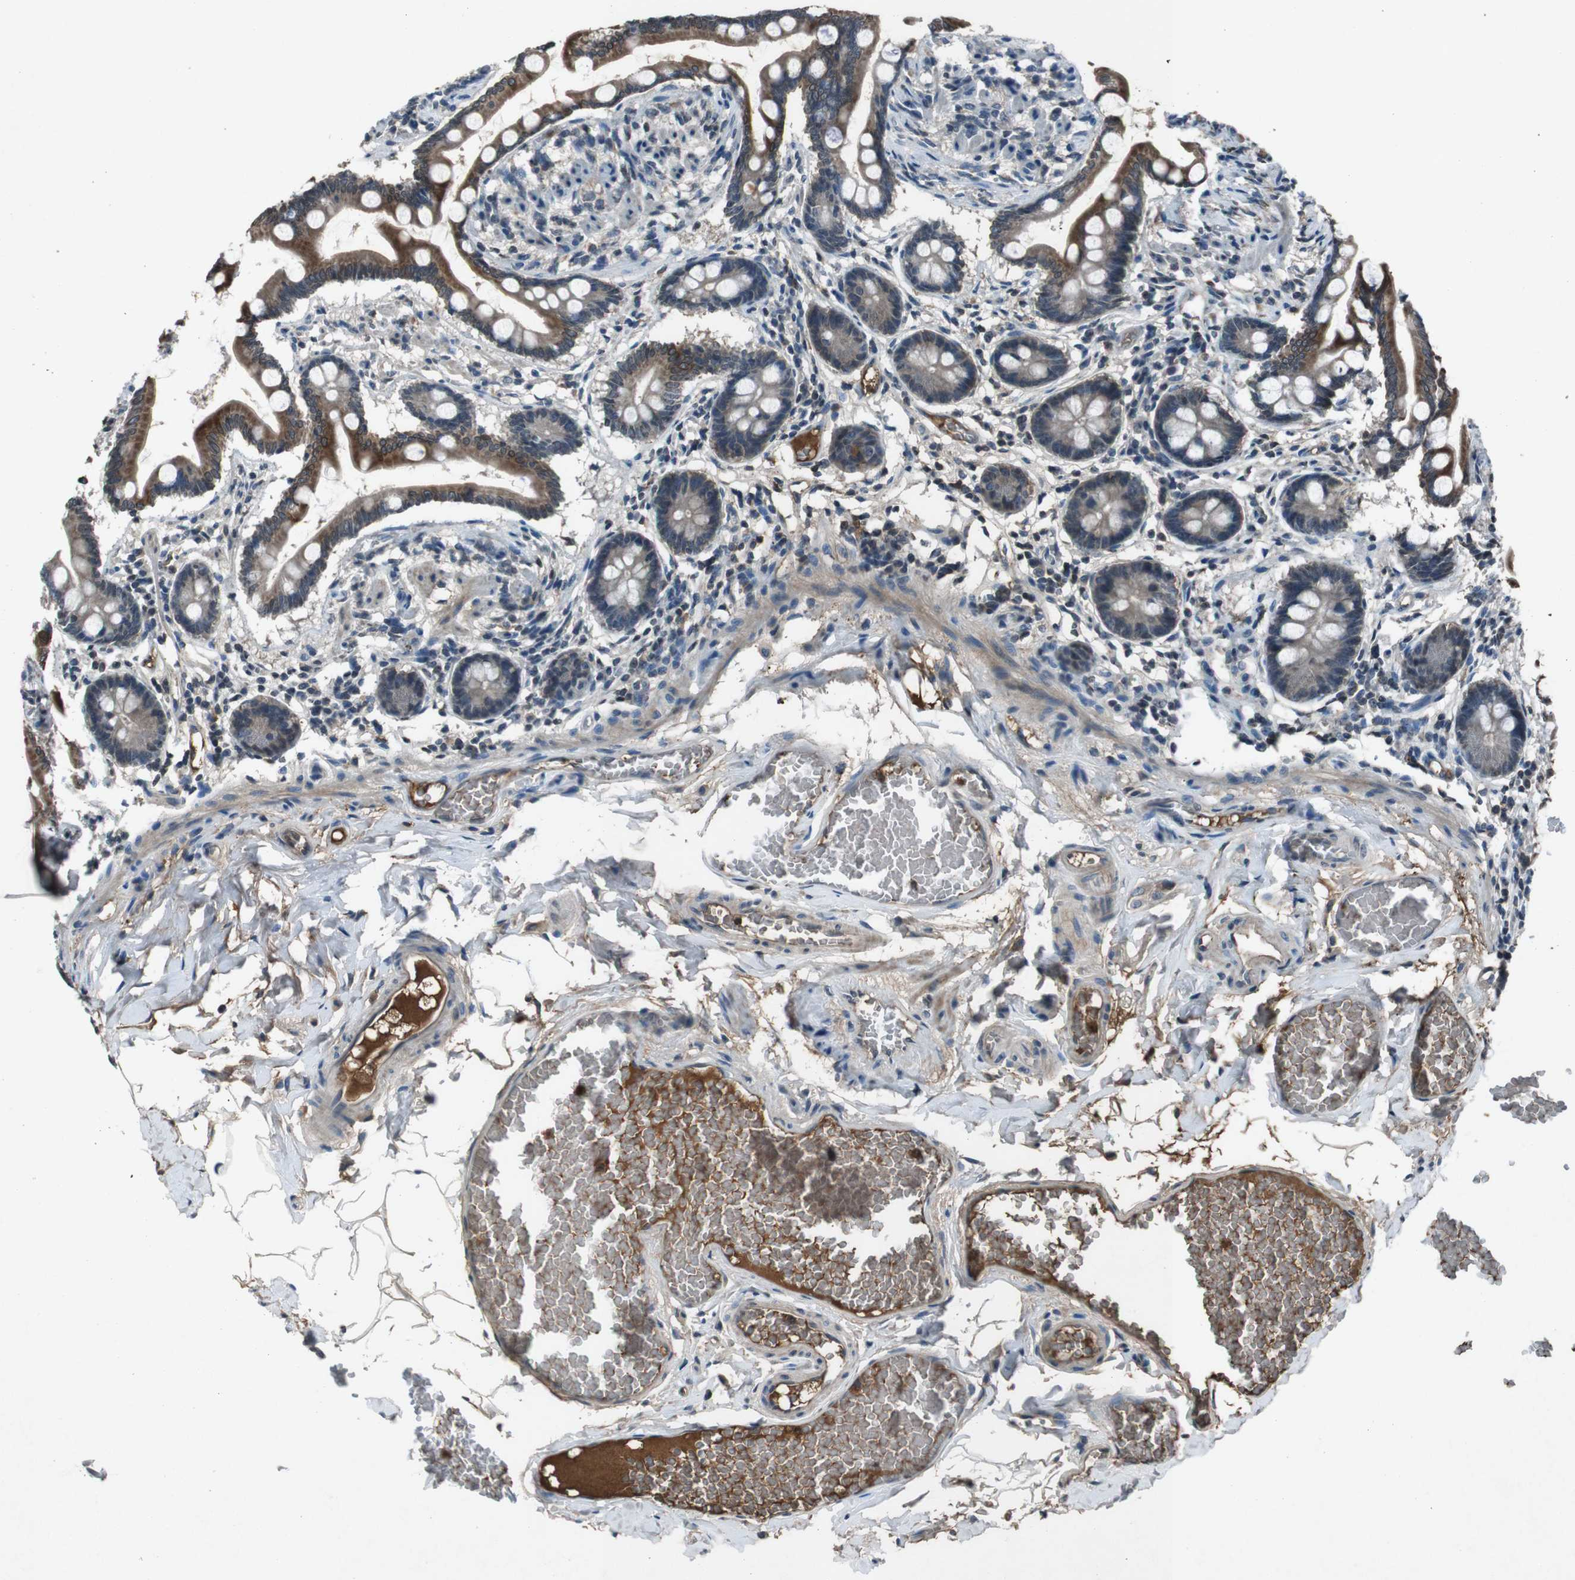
{"staining": {"intensity": "strong", "quantity": "25%-75%", "location": "cytoplasmic/membranous"}, "tissue": "small intestine", "cell_type": "Glandular cells", "image_type": "normal", "snomed": [{"axis": "morphology", "description": "Normal tissue, NOS"}, {"axis": "topography", "description": "Small intestine"}], "caption": "A micrograph of human small intestine stained for a protein demonstrates strong cytoplasmic/membranous brown staining in glandular cells. The staining was performed using DAB, with brown indicating positive protein expression. Nuclei are stained blue with hematoxylin.", "gene": "UGT1A6", "patient": {"sex": "male", "age": 41}}